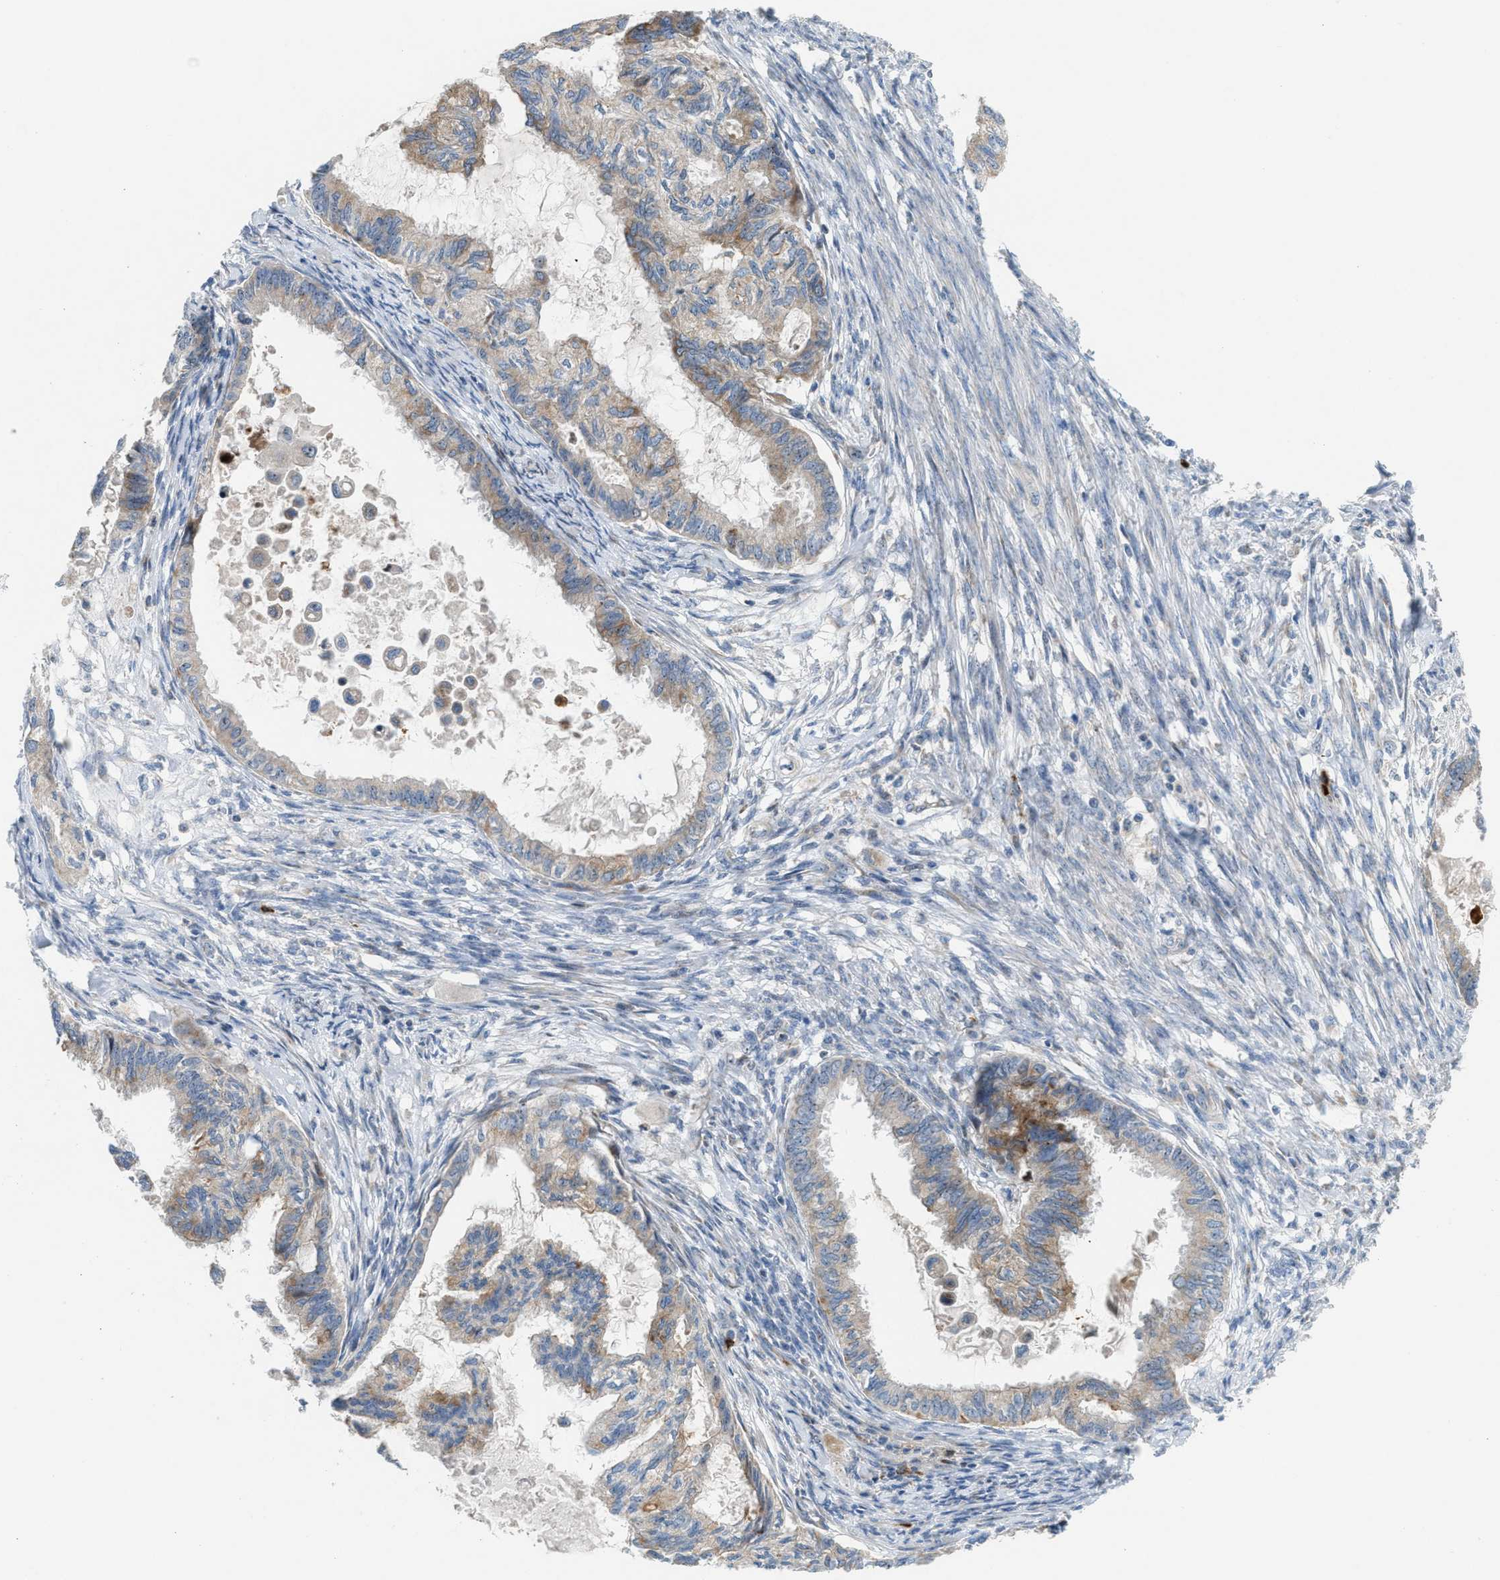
{"staining": {"intensity": "weak", "quantity": "25%-75%", "location": "cytoplasmic/membranous"}, "tissue": "cervical cancer", "cell_type": "Tumor cells", "image_type": "cancer", "snomed": [{"axis": "morphology", "description": "Normal tissue, NOS"}, {"axis": "morphology", "description": "Adenocarcinoma, NOS"}, {"axis": "topography", "description": "Cervix"}, {"axis": "topography", "description": "Endometrium"}], "caption": "Immunohistochemistry (IHC) micrograph of neoplastic tissue: human cervical cancer (adenocarcinoma) stained using immunohistochemistry (IHC) reveals low levels of weak protein expression localized specifically in the cytoplasmic/membranous of tumor cells, appearing as a cytoplasmic/membranous brown color.", "gene": "TPH1", "patient": {"sex": "female", "age": 86}}